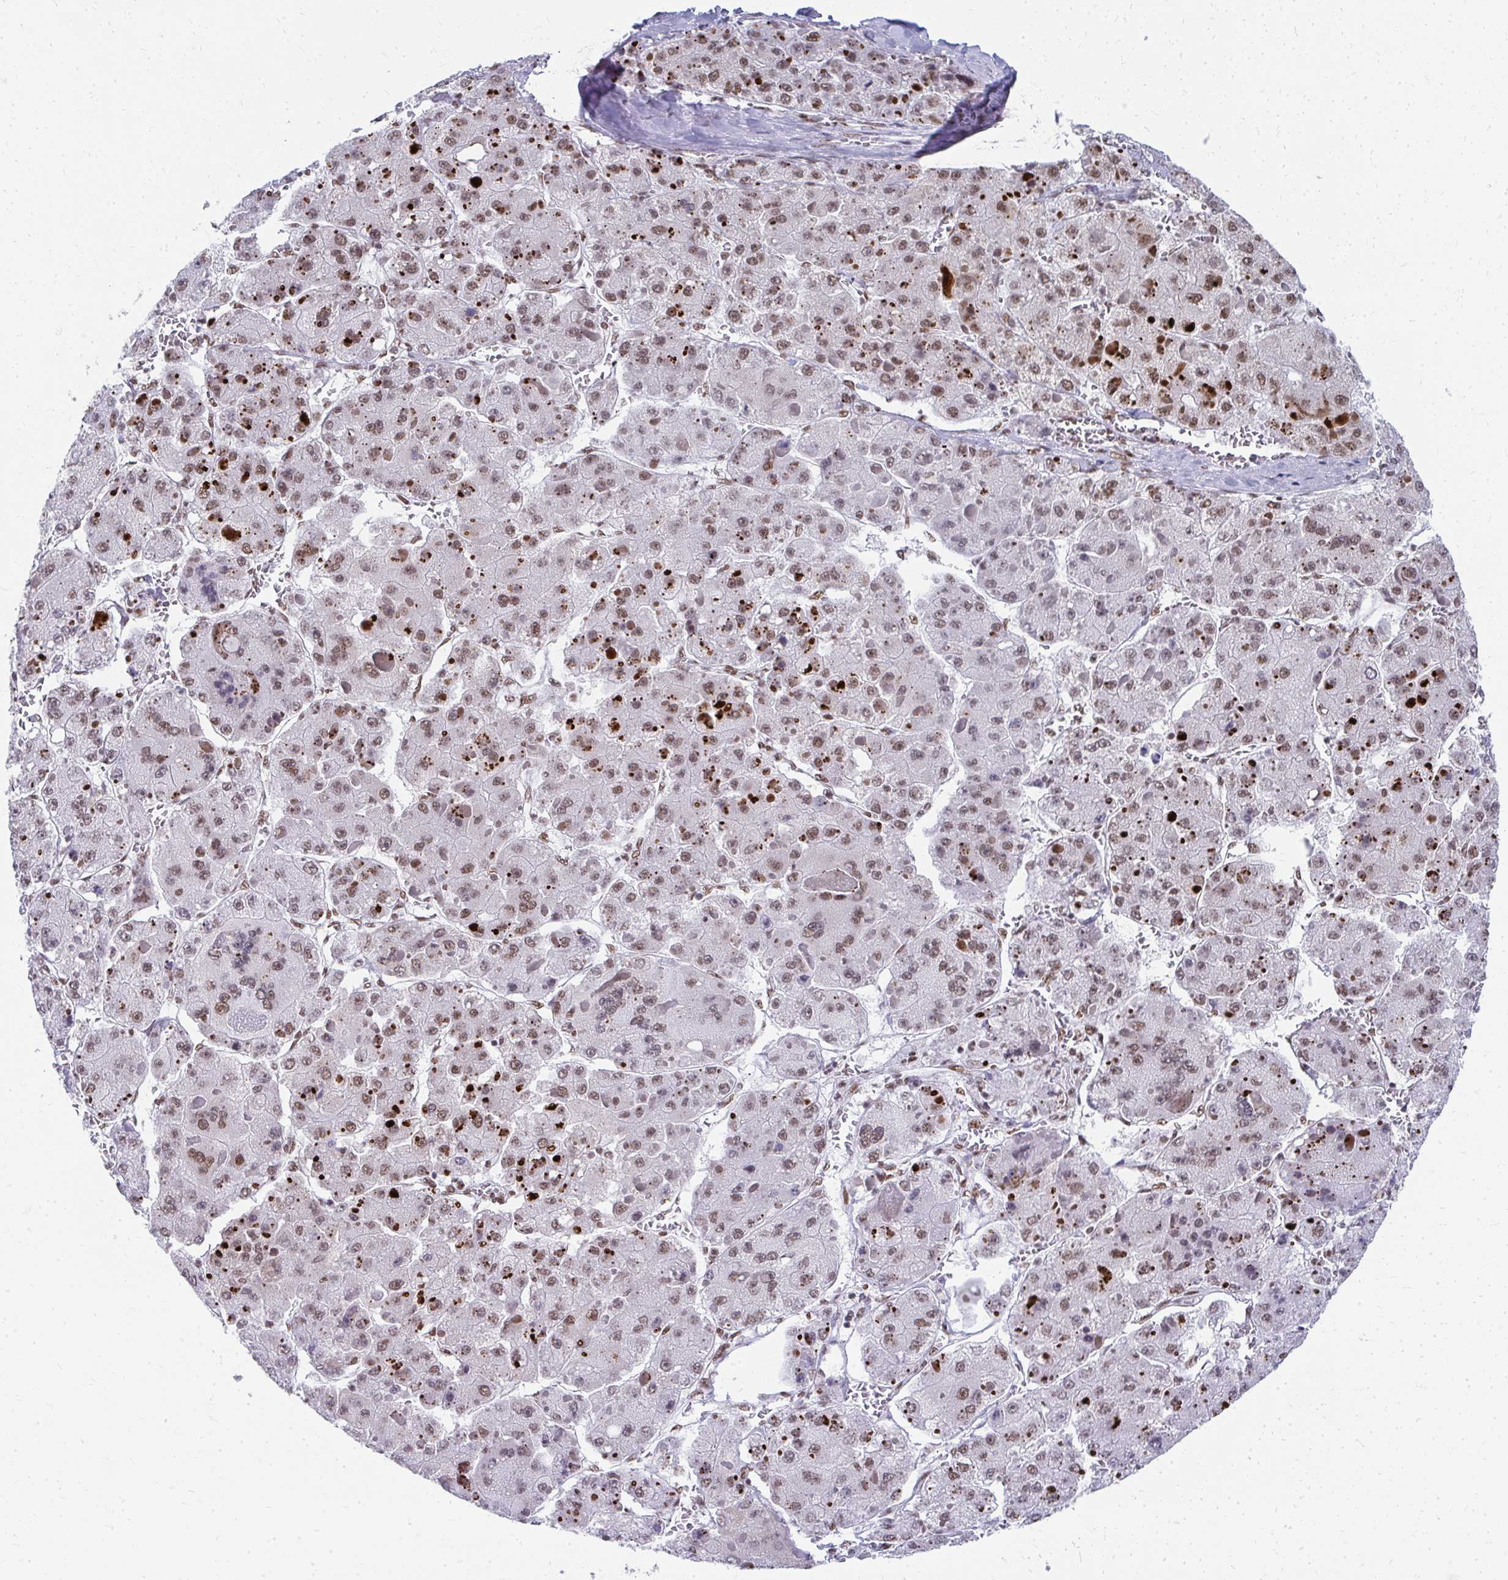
{"staining": {"intensity": "weak", "quantity": "25%-75%", "location": "nuclear"}, "tissue": "liver cancer", "cell_type": "Tumor cells", "image_type": "cancer", "snomed": [{"axis": "morphology", "description": "Carcinoma, Hepatocellular, NOS"}, {"axis": "topography", "description": "Liver"}], "caption": "Liver cancer tissue exhibits weak nuclear positivity in about 25%-75% of tumor cells", "gene": "CREBBP", "patient": {"sex": "female", "age": 73}}